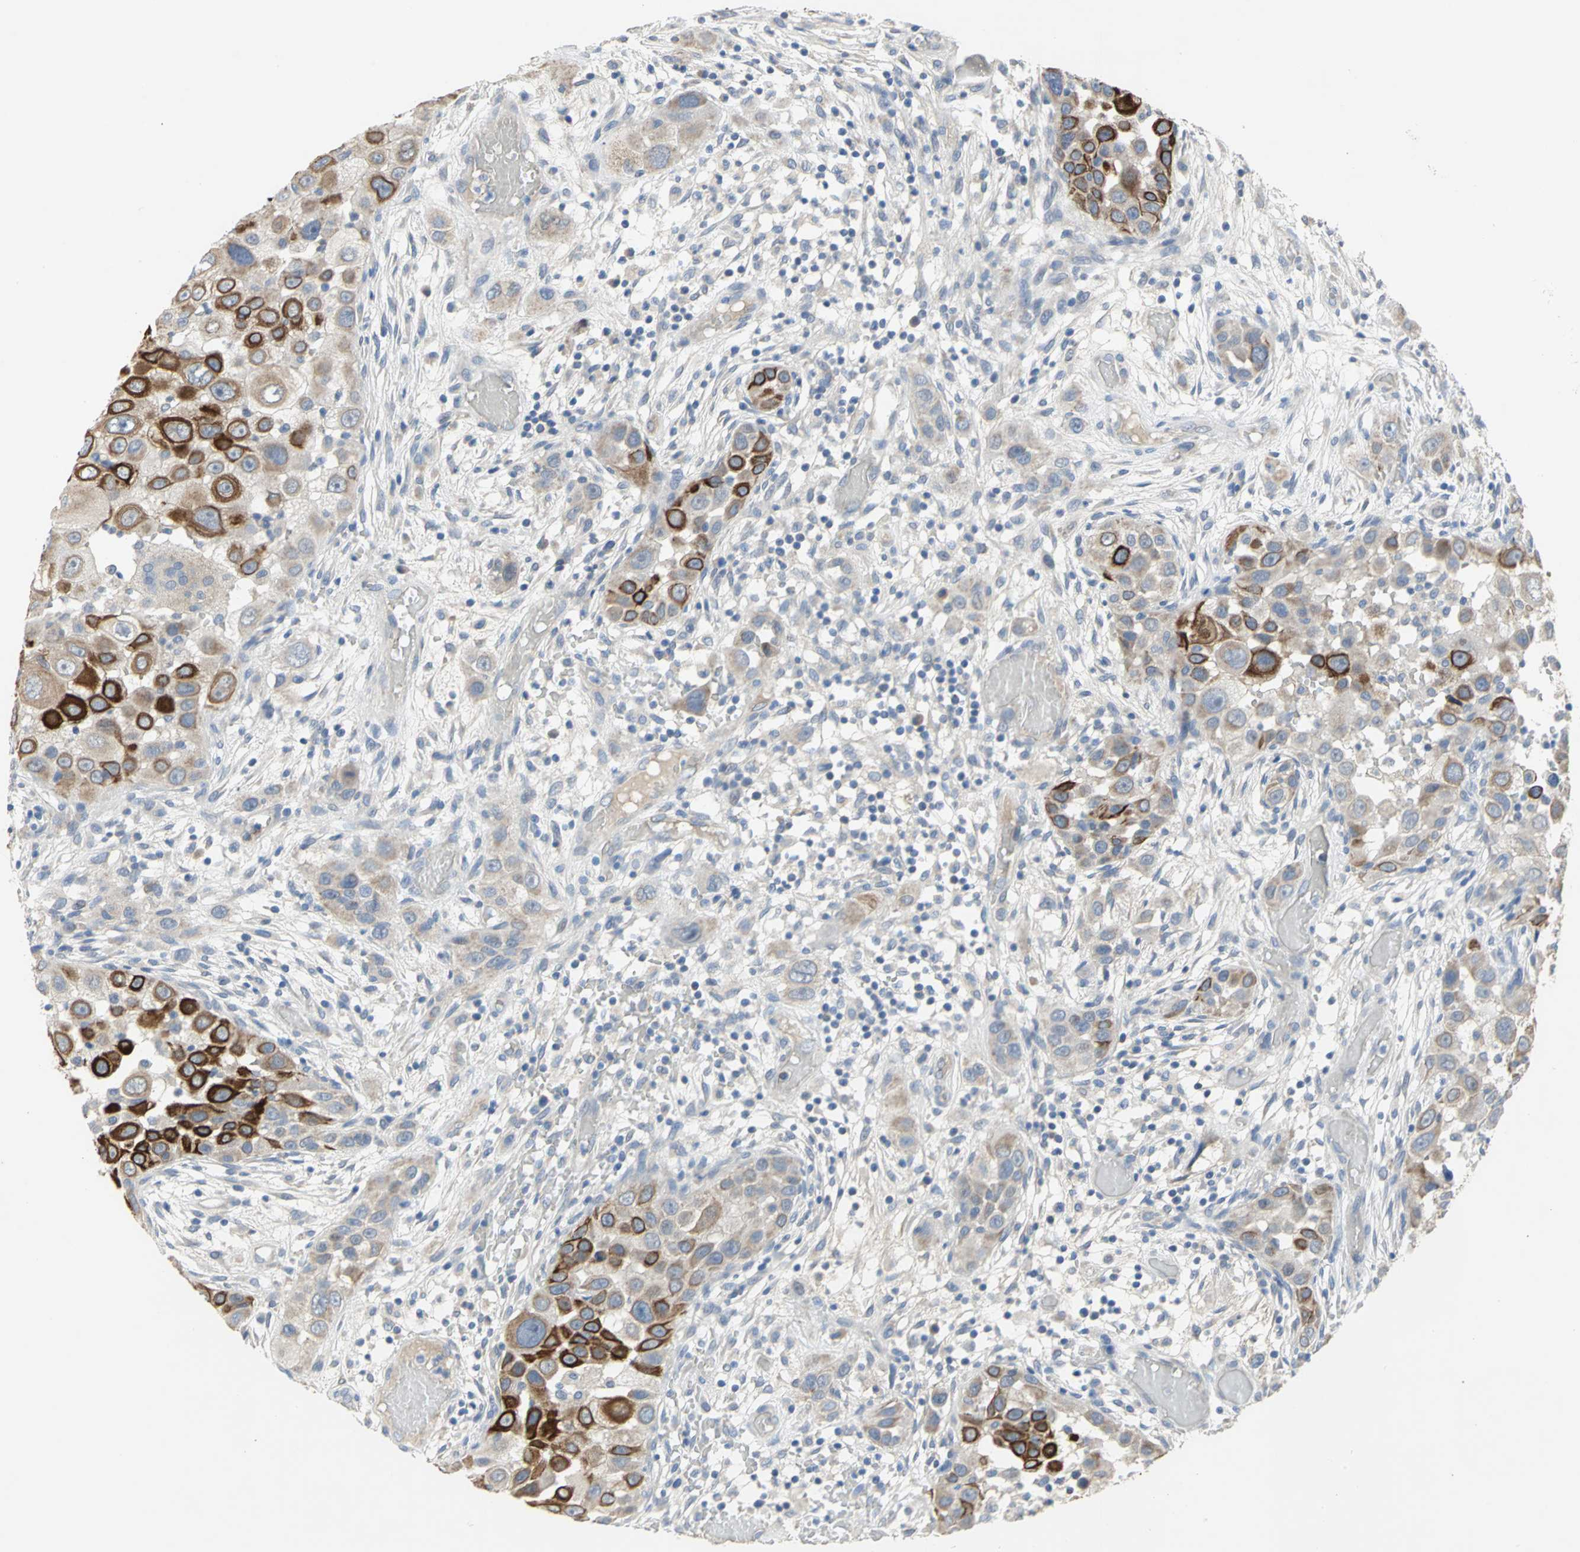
{"staining": {"intensity": "strong", "quantity": "25%-75%", "location": "cytoplasmic/membranous"}, "tissue": "head and neck cancer", "cell_type": "Tumor cells", "image_type": "cancer", "snomed": [{"axis": "morphology", "description": "Carcinoma, NOS"}, {"axis": "topography", "description": "Head-Neck"}], "caption": "Immunohistochemical staining of human carcinoma (head and neck) reveals high levels of strong cytoplasmic/membranous expression in approximately 25%-75% of tumor cells.", "gene": "HTR1F", "patient": {"sex": "male", "age": 87}}